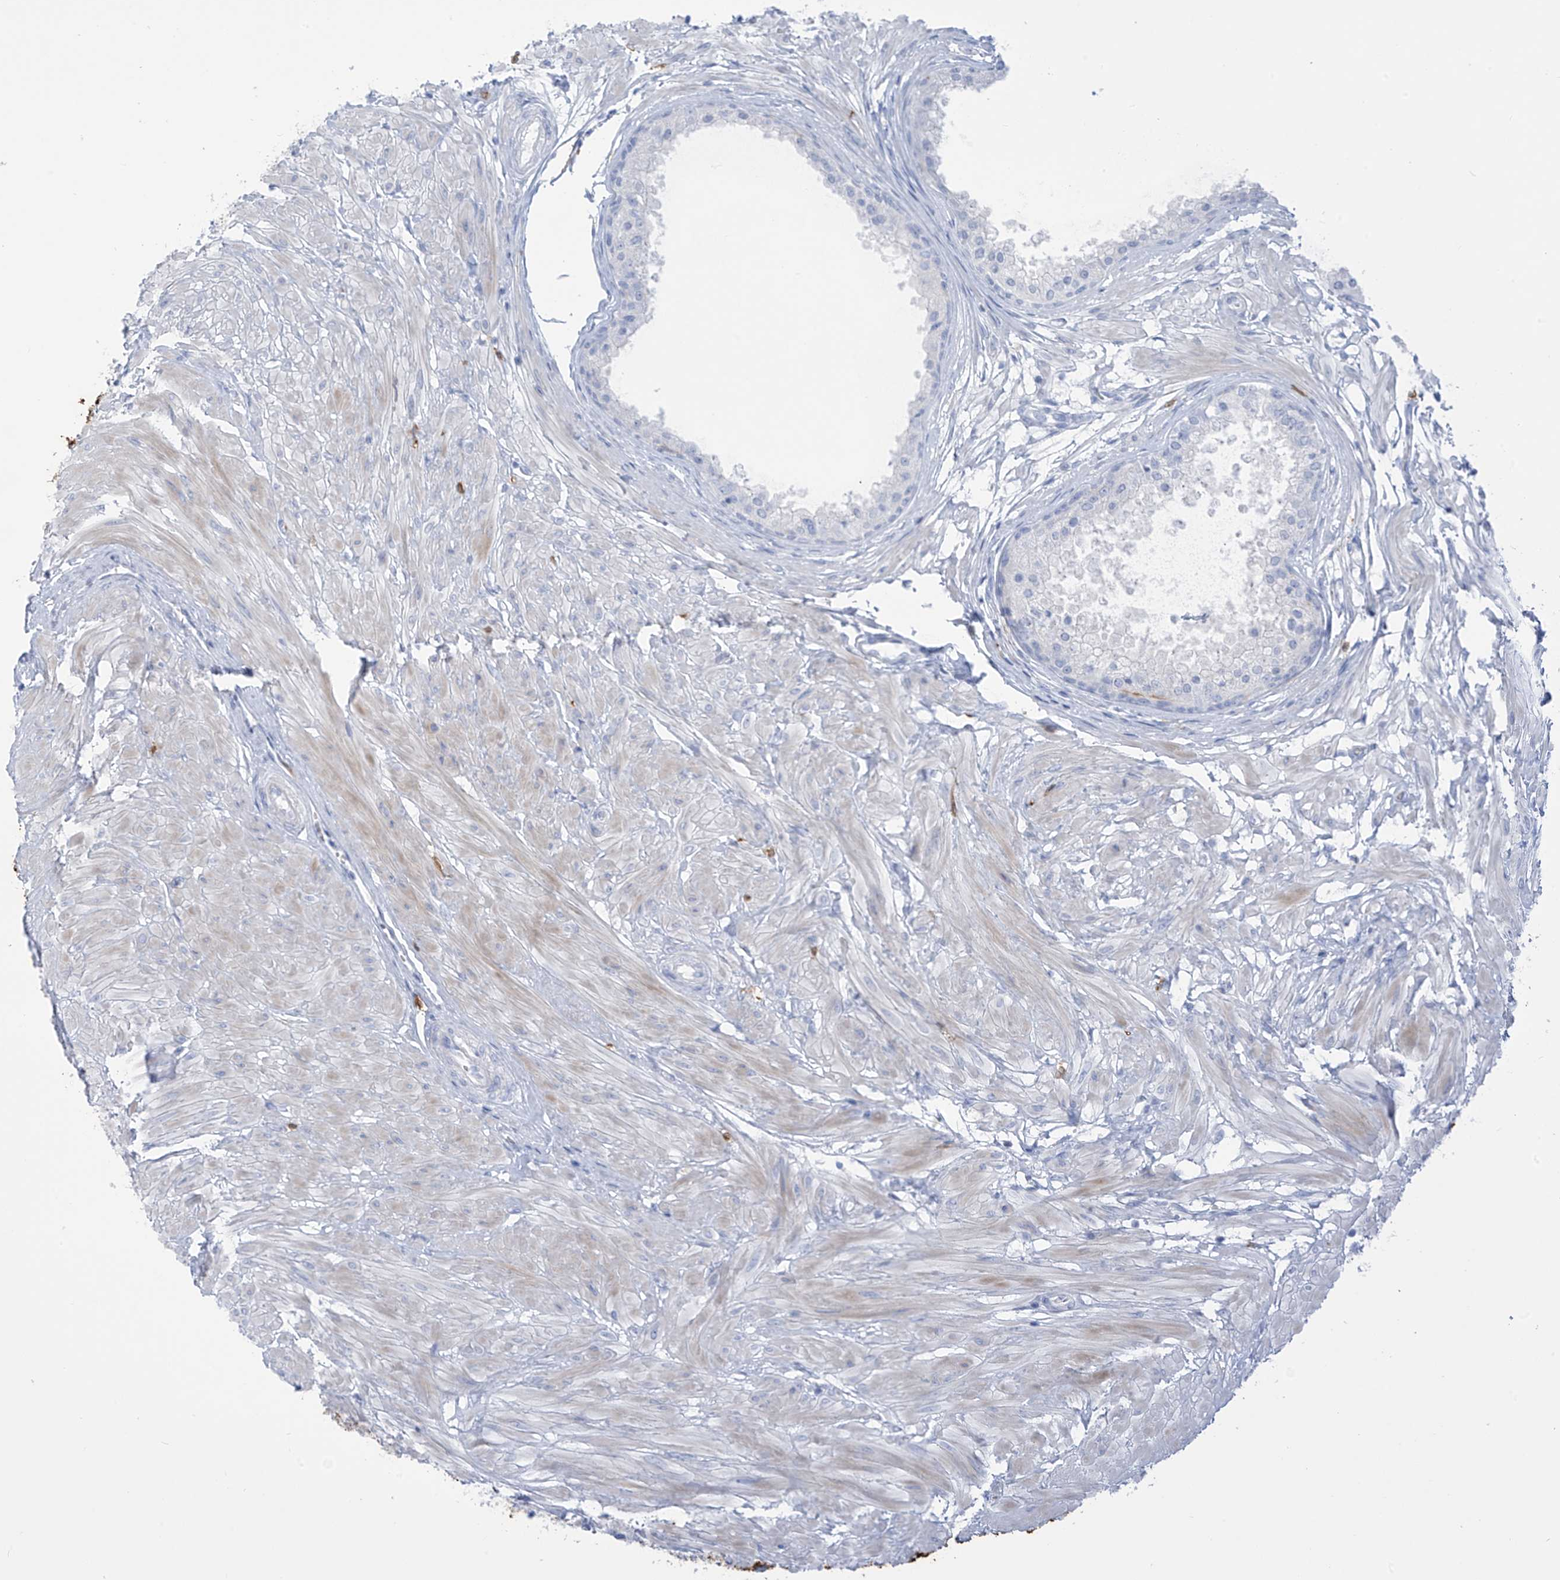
{"staining": {"intensity": "negative", "quantity": "none", "location": "none"}, "tissue": "prostate", "cell_type": "Glandular cells", "image_type": "normal", "snomed": [{"axis": "morphology", "description": "Normal tissue, NOS"}, {"axis": "topography", "description": "Prostate"}], "caption": "Immunohistochemistry of unremarkable human prostate displays no staining in glandular cells. Brightfield microscopy of immunohistochemistry stained with DAB (3,3'-diaminobenzidine) (brown) and hematoxylin (blue), captured at high magnification.", "gene": "TRMT2B", "patient": {"sex": "male", "age": 48}}